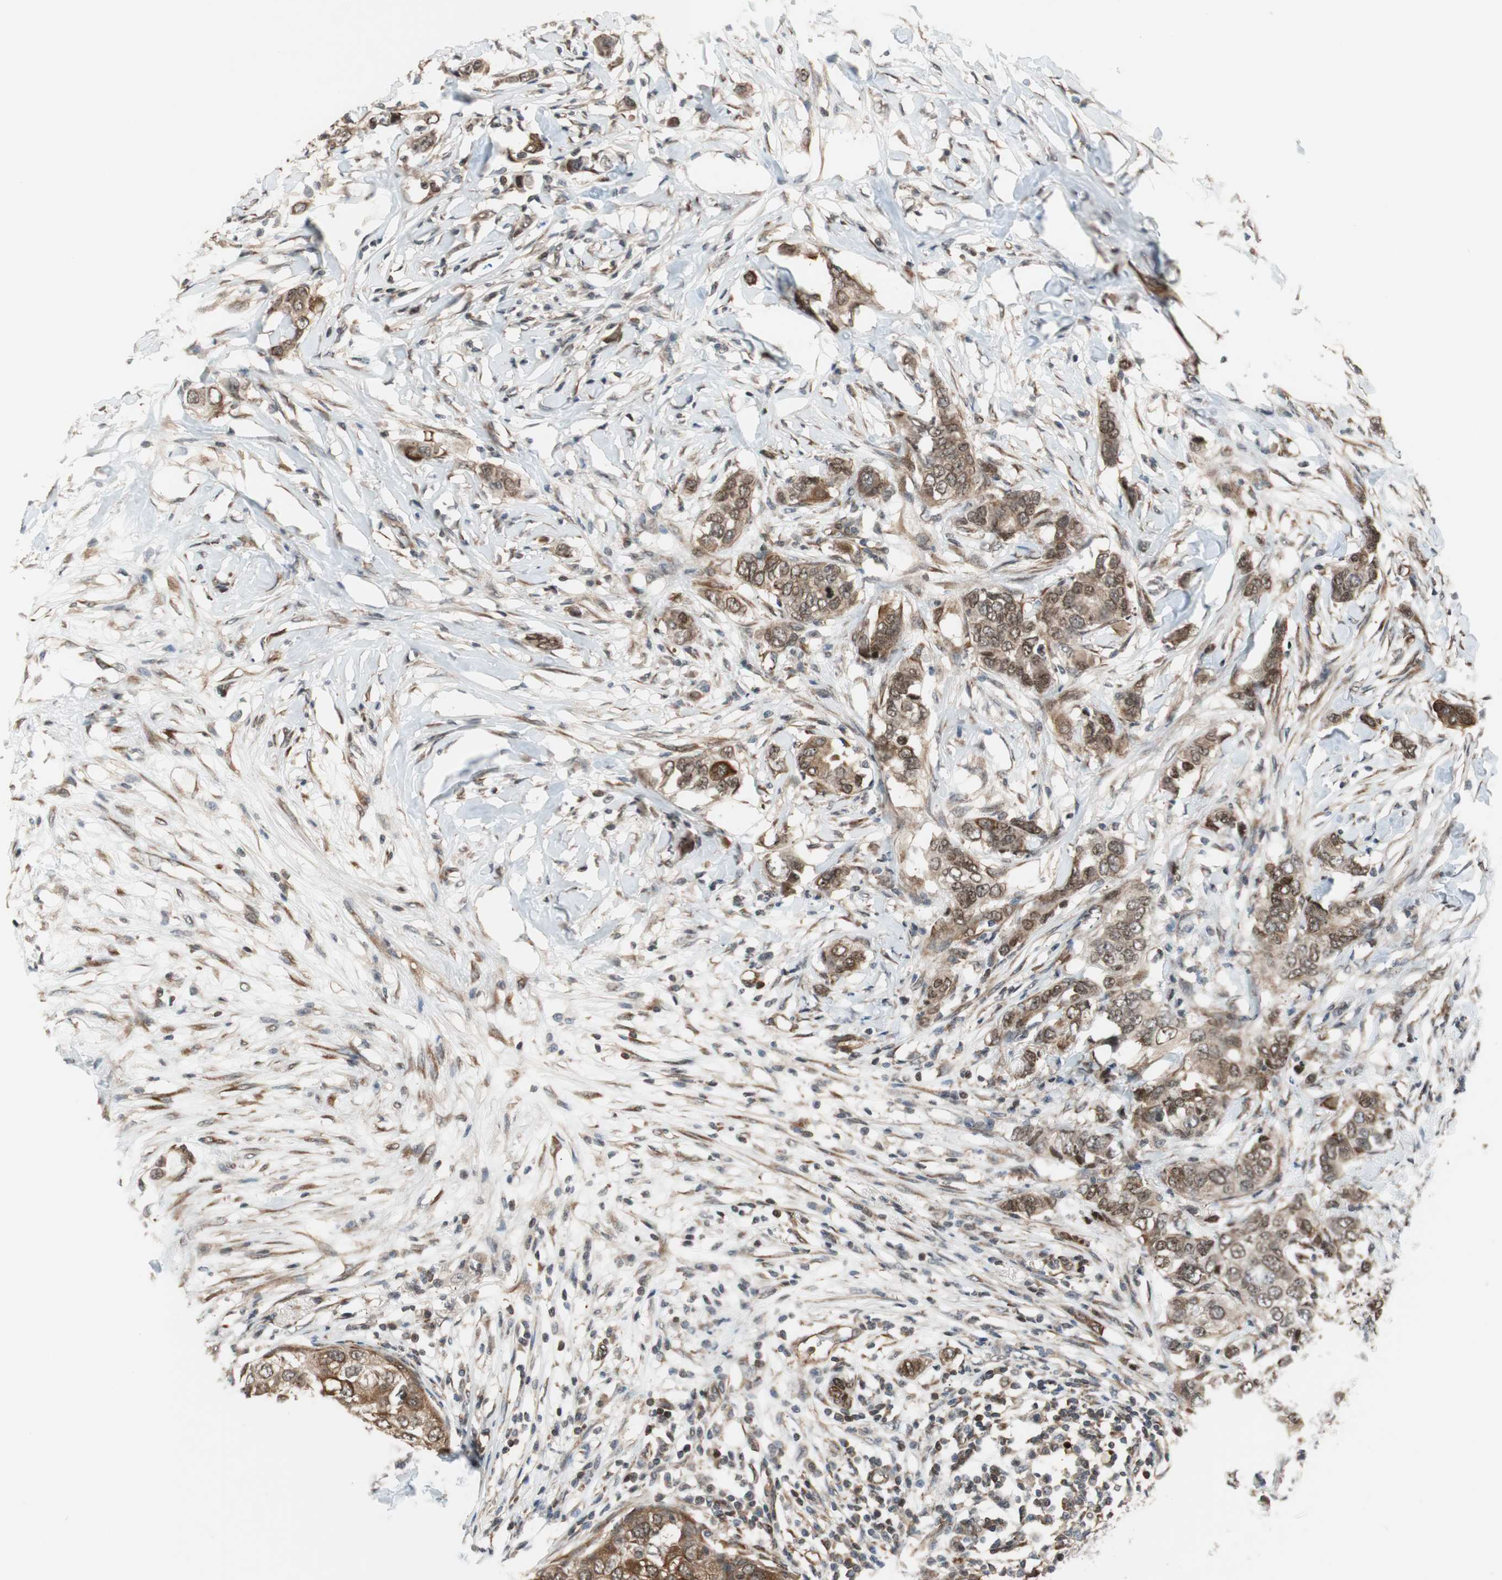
{"staining": {"intensity": "moderate", "quantity": ">75%", "location": "cytoplasmic/membranous"}, "tissue": "breast cancer", "cell_type": "Tumor cells", "image_type": "cancer", "snomed": [{"axis": "morphology", "description": "Duct carcinoma"}, {"axis": "topography", "description": "Breast"}], "caption": "Human breast cancer (invasive ductal carcinoma) stained with a protein marker exhibits moderate staining in tumor cells.", "gene": "ZNF512B", "patient": {"sex": "female", "age": 50}}